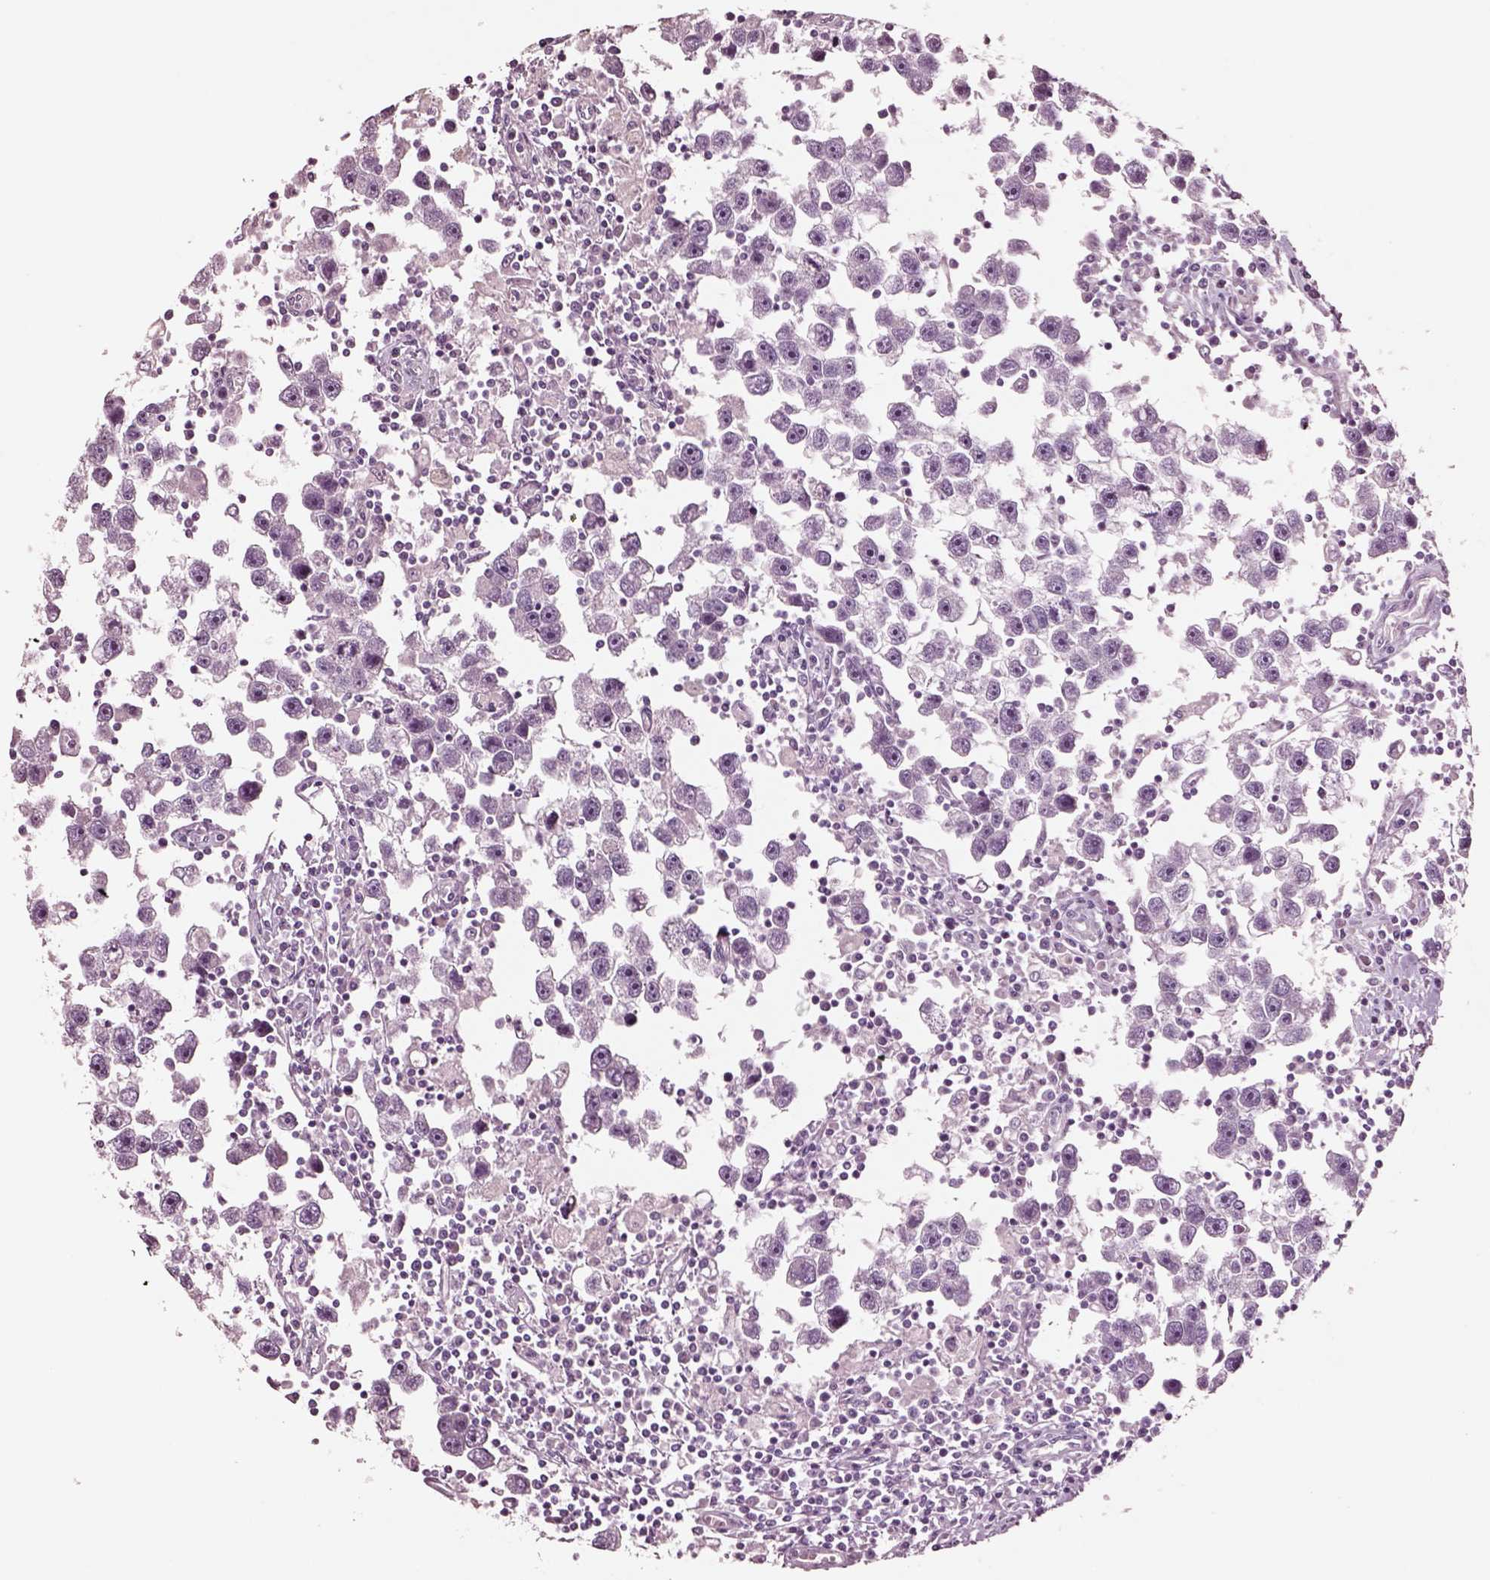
{"staining": {"intensity": "negative", "quantity": "none", "location": "none"}, "tissue": "testis cancer", "cell_type": "Tumor cells", "image_type": "cancer", "snomed": [{"axis": "morphology", "description": "Seminoma, NOS"}, {"axis": "topography", "description": "Testis"}], "caption": "A high-resolution micrograph shows immunohistochemistry (IHC) staining of testis cancer, which demonstrates no significant staining in tumor cells.", "gene": "NMRK2", "patient": {"sex": "male", "age": 30}}